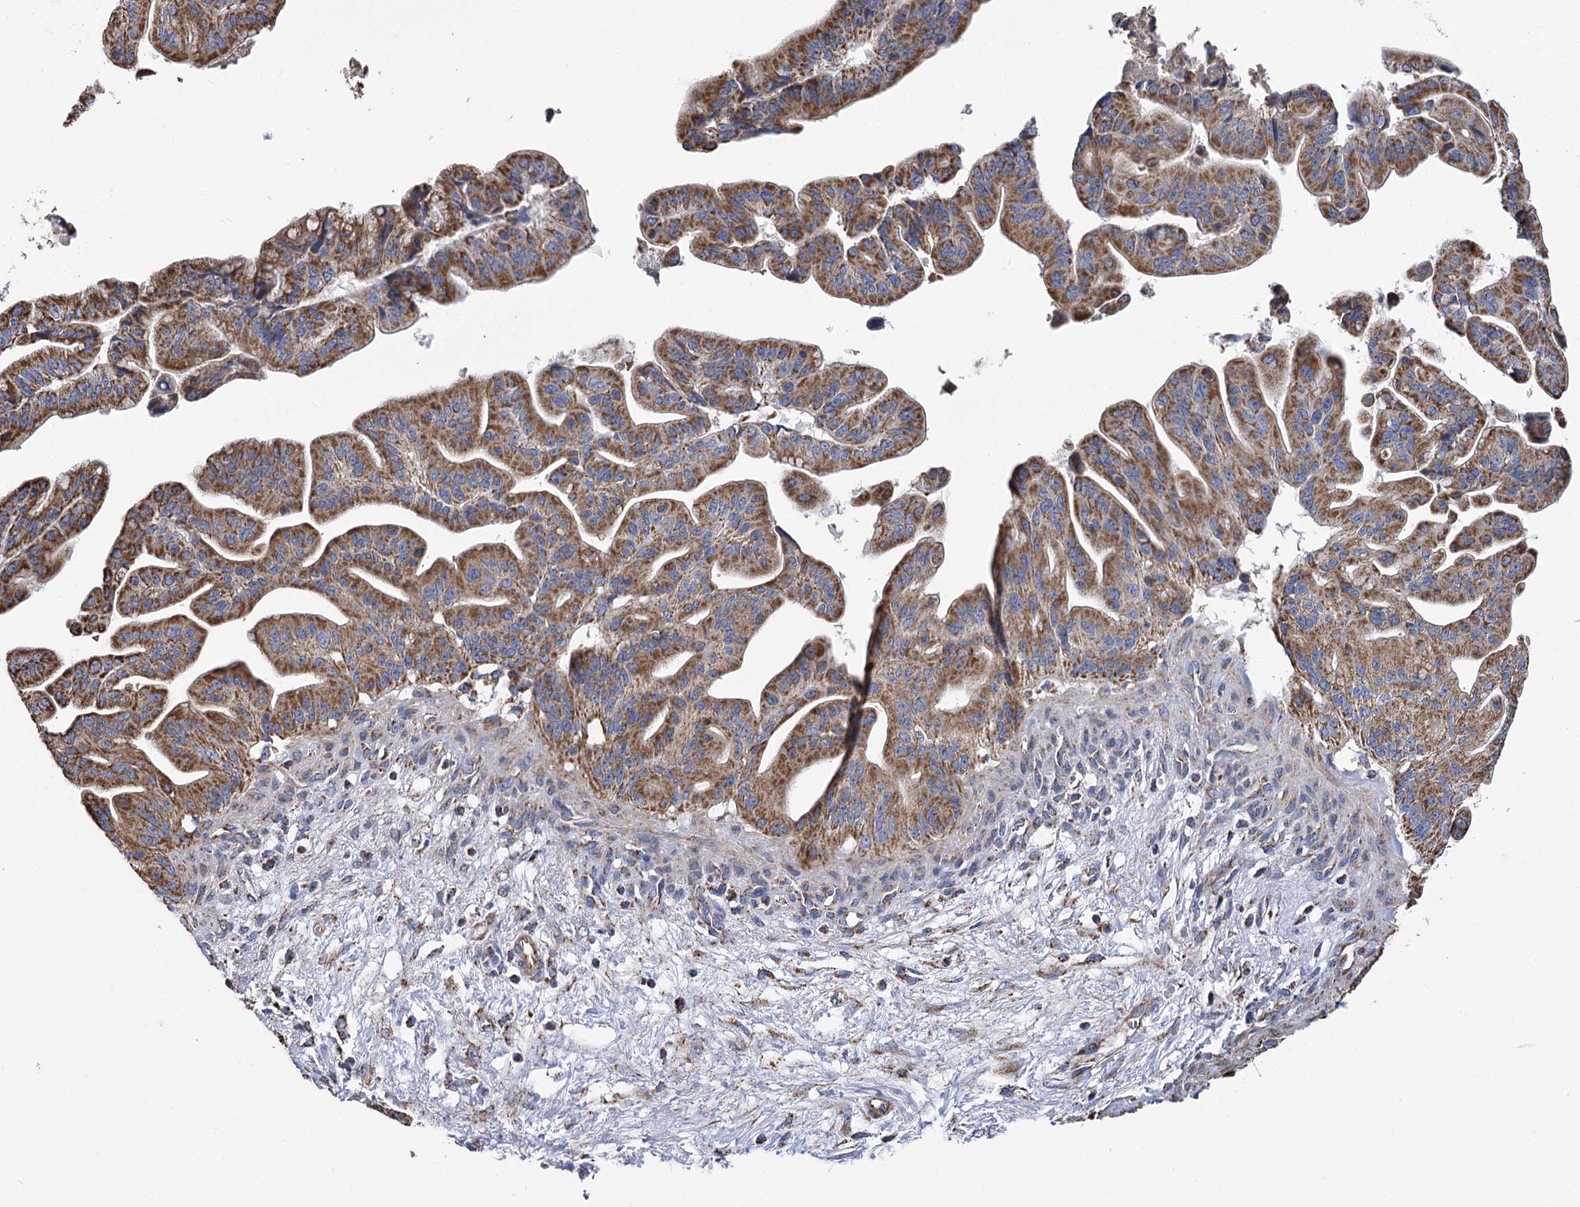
{"staining": {"intensity": "moderate", "quantity": ">75%", "location": "cytoplasmic/membranous"}, "tissue": "pancreatic cancer", "cell_type": "Tumor cells", "image_type": "cancer", "snomed": [{"axis": "morphology", "description": "Adenocarcinoma, NOS"}, {"axis": "topography", "description": "Pancreas"}], "caption": "Pancreatic cancer stained for a protein (brown) exhibits moderate cytoplasmic/membranous positive expression in about >75% of tumor cells.", "gene": "CCDC73", "patient": {"sex": "male", "age": 68}}